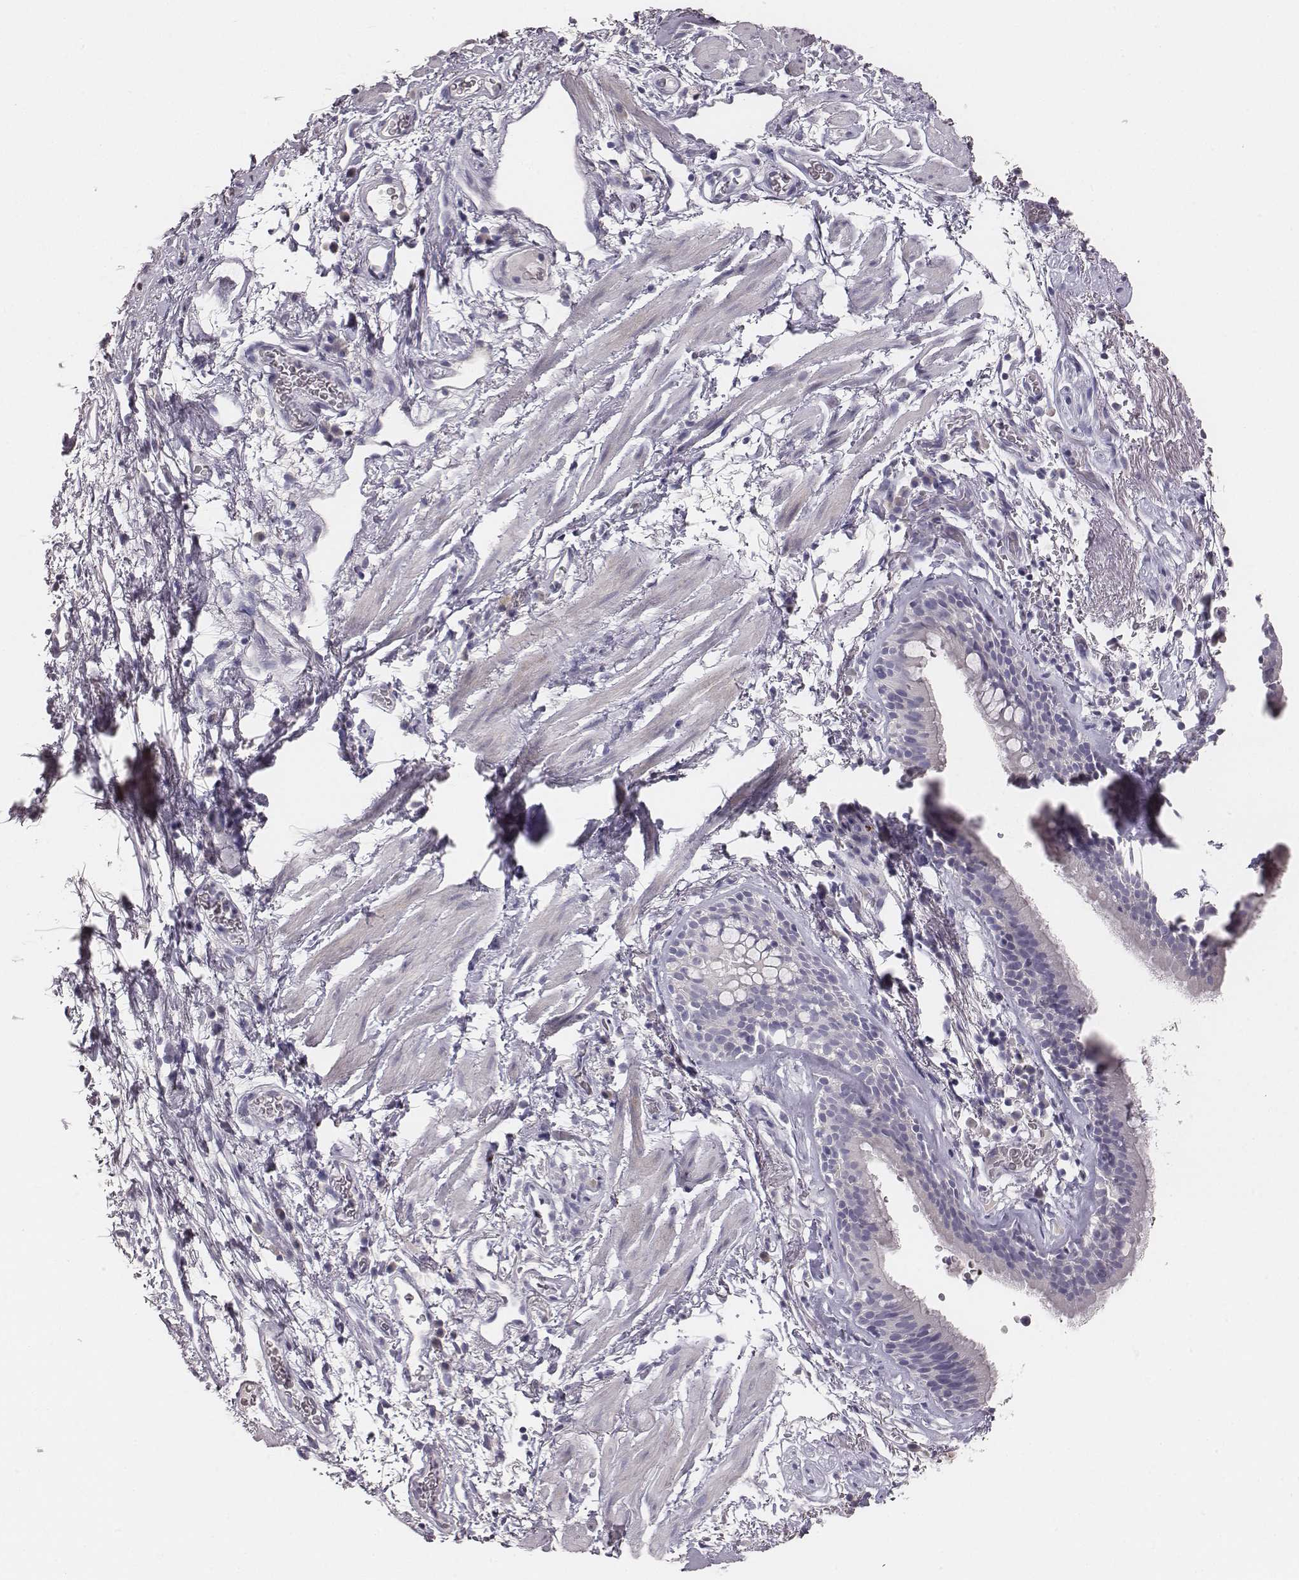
{"staining": {"intensity": "negative", "quantity": "none", "location": "none"}, "tissue": "bronchus", "cell_type": "Respiratory epithelial cells", "image_type": "normal", "snomed": [{"axis": "morphology", "description": "Normal tissue, NOS"}, {"axis": "topography", "description": "Cartilage tissue"}, {"axis": "topography", "description": "Bronchus"}], "caption": "IHC histopathology image of normal human bronchus stained for a protein (brown), which exhibits no expression in respiratory epithelial cells. (Brightfield microscopy of DAB immunohistochemistry (IHC) at high magnification).", "gene": "MYH6", "patient": {"sex": "male", "age": 58}}